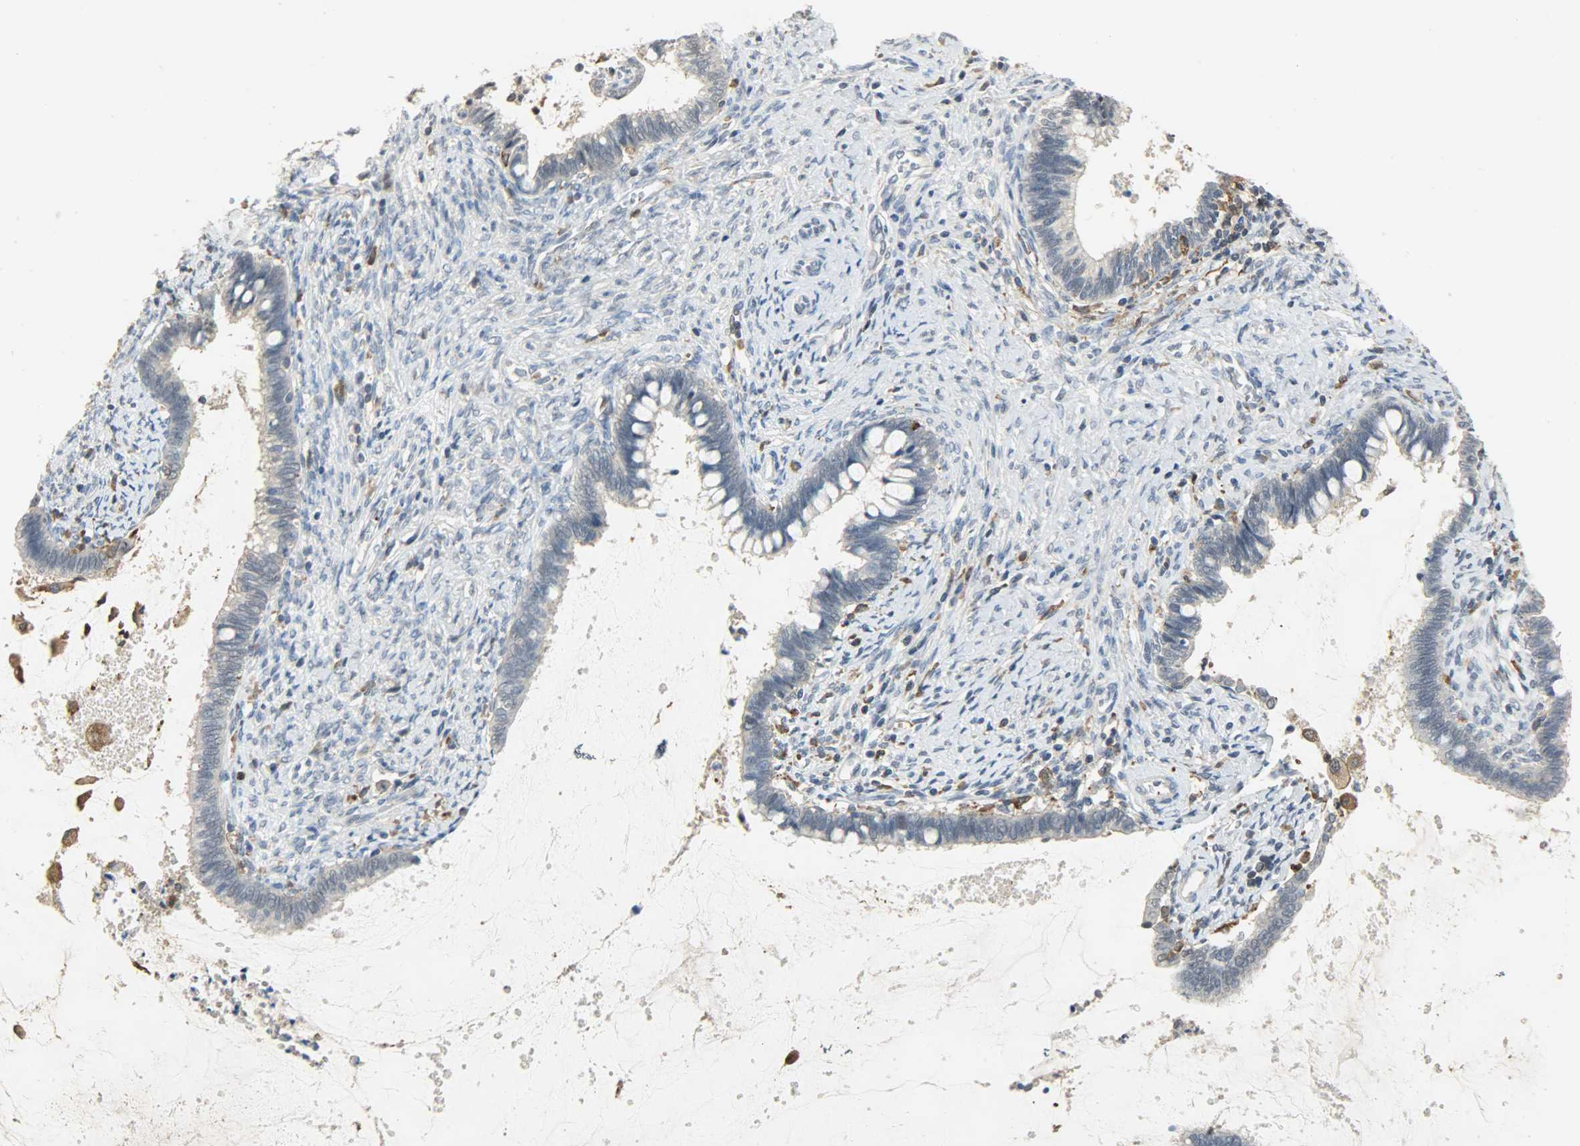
{"staining": {"intensity": "negative", "quantity": "none", "location": "none"}, "tissue": "cervical cancer", "cell_type": "Tumor cells", "image_type": "cancer", "snomed": [{"axis": "morphology", "description": "Adenocarcinoma, NOS"}, {"axis": "topography", "description": "Cervix"}], "caption": "This is an immunohistochemistry photomicrograph of cervical cancer (adenocarcinoma). There is no staining in tumor cells.", "gene": "SKAP2", "patient": {"sex": "female", "age": 44}}